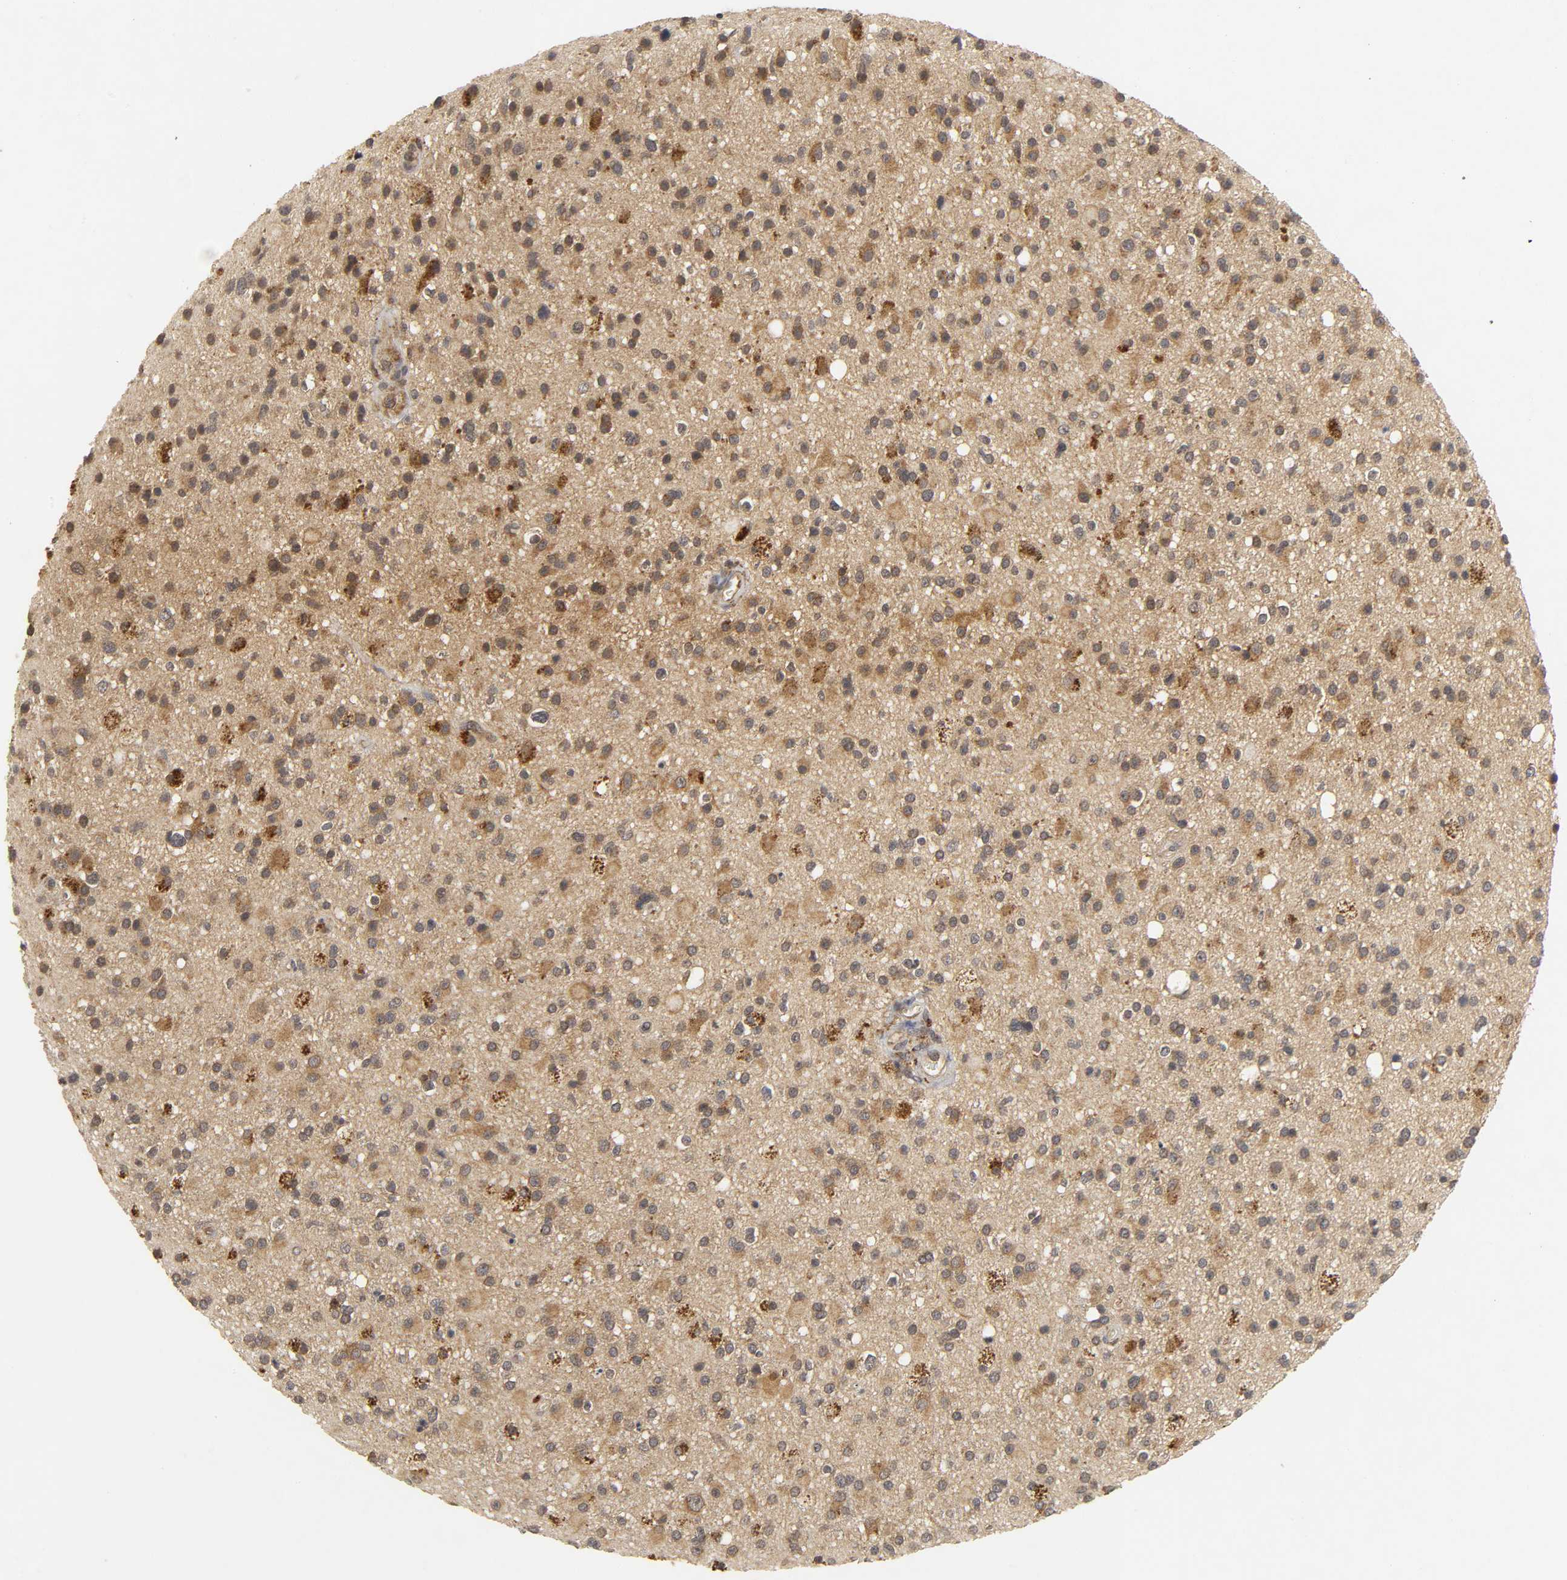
{"staining": {"intensity": "moderate", "quantity": ">75%", "location": "cytoplasmic/membranous"}, "tissue": "glioma", "cell_type": "Tumor cells", "image_type": "cancer", "snomed": [{"axis": "morphology", "description": "Glioma, malignant, High grade"}, {"axis": "topography", "description": "Brain"}], "caption": "Tumor cells exhibit moderate cytoplasmic/membranous expression in approximately >75% of cells in glioma.", "gene": "TRAF6", "patient": {"sex": "male", "age": 33}}